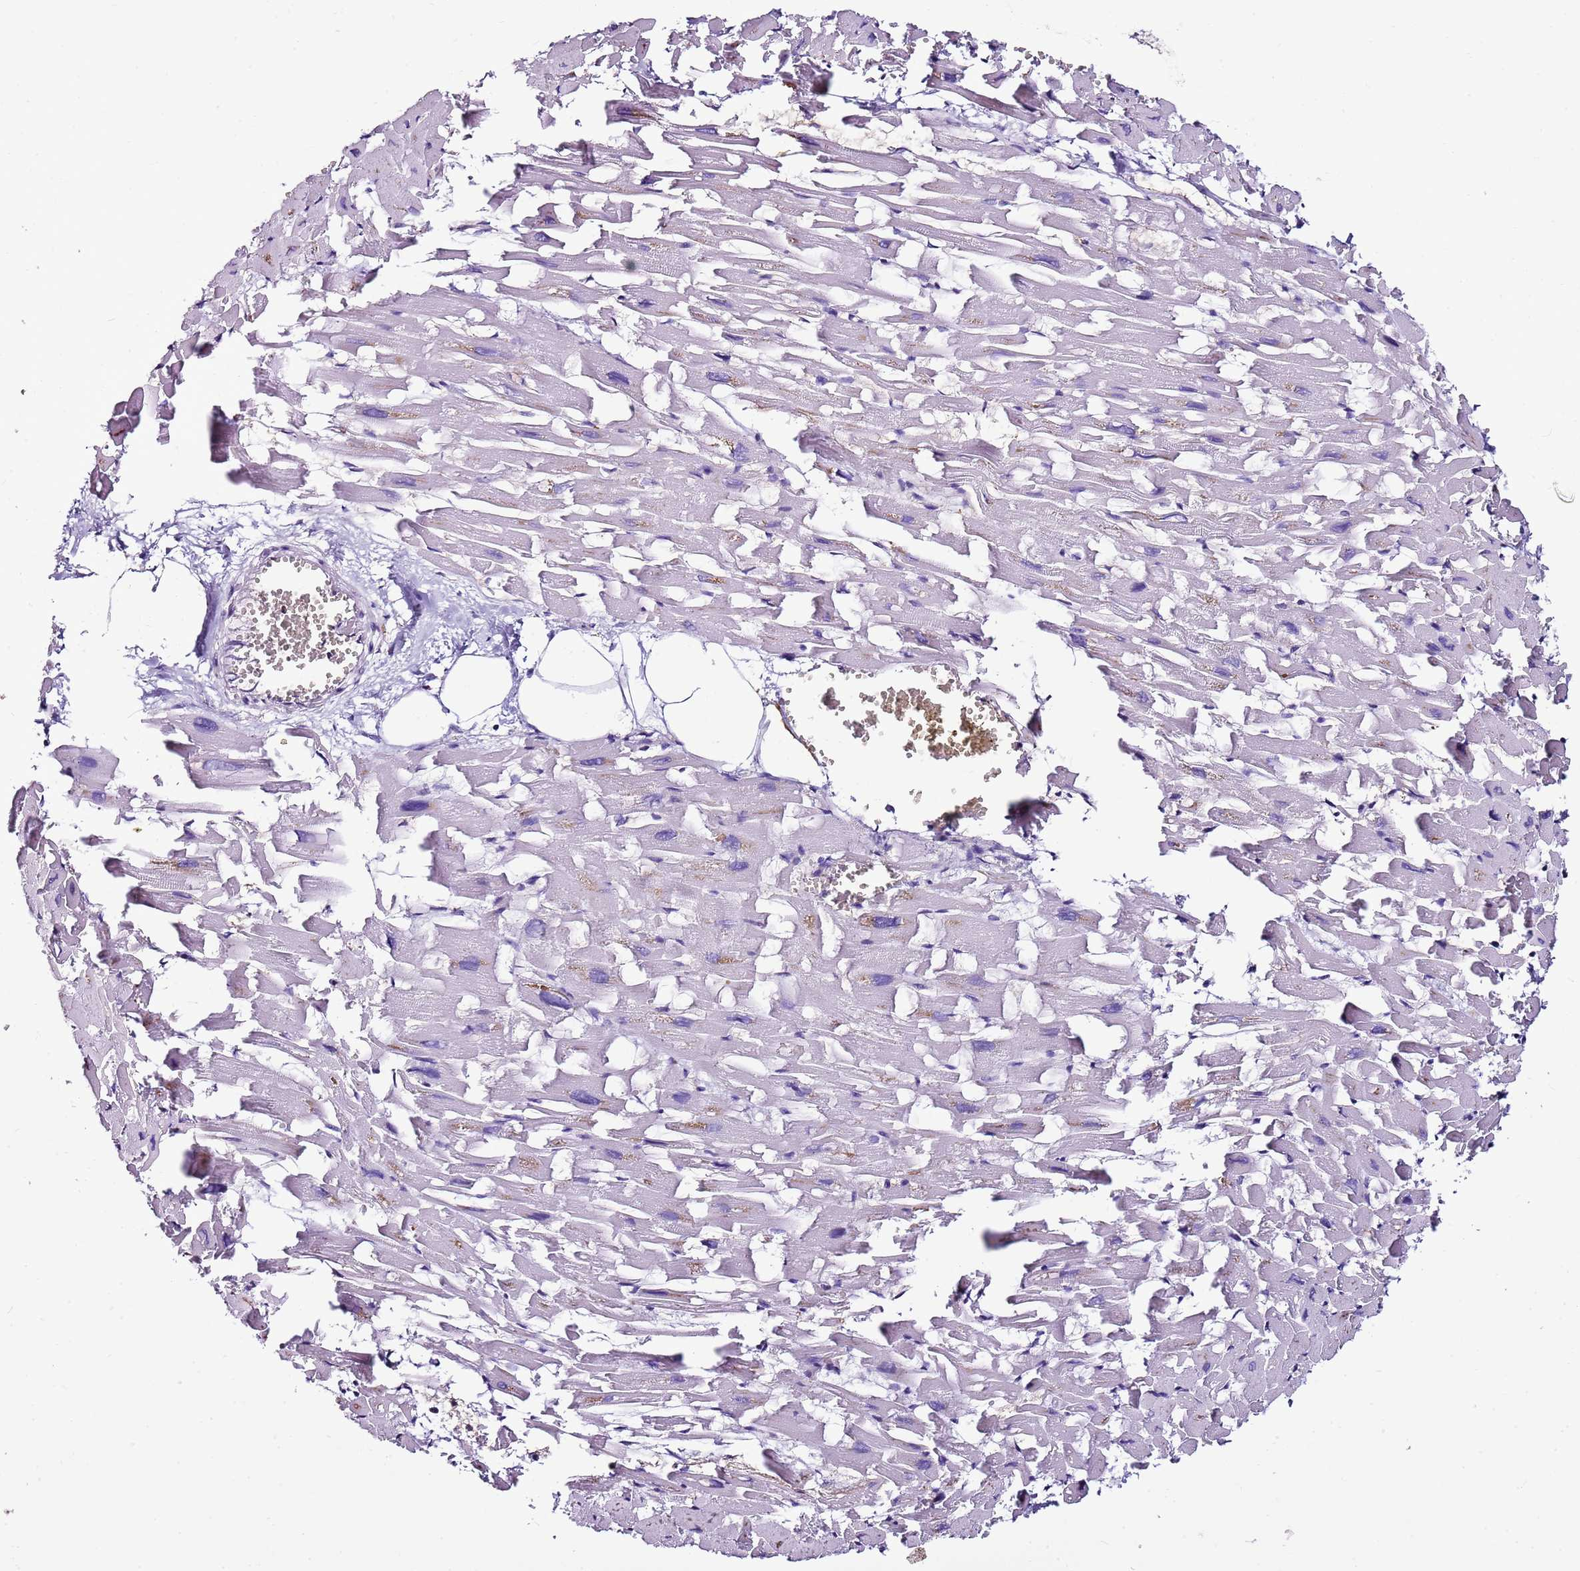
{"staining": {"intensity": "negative", "quantity": "none", "location": "none"}, "tissue": "heart muscle", "cell_type": "Cardiomyocytes", "image_type": "normal", "snomed": [{"axis": "morphology", "description": "Normal tissue, NOS"}, {"axis": "topography", "description": "Heart"}], "caption": "Human heart muscle stained for a protein using immunohistochemistry shows no expression in cardiomyocytes.", "gene": "ATXN2L", "patient": {"sex": "female", "age": 64}}